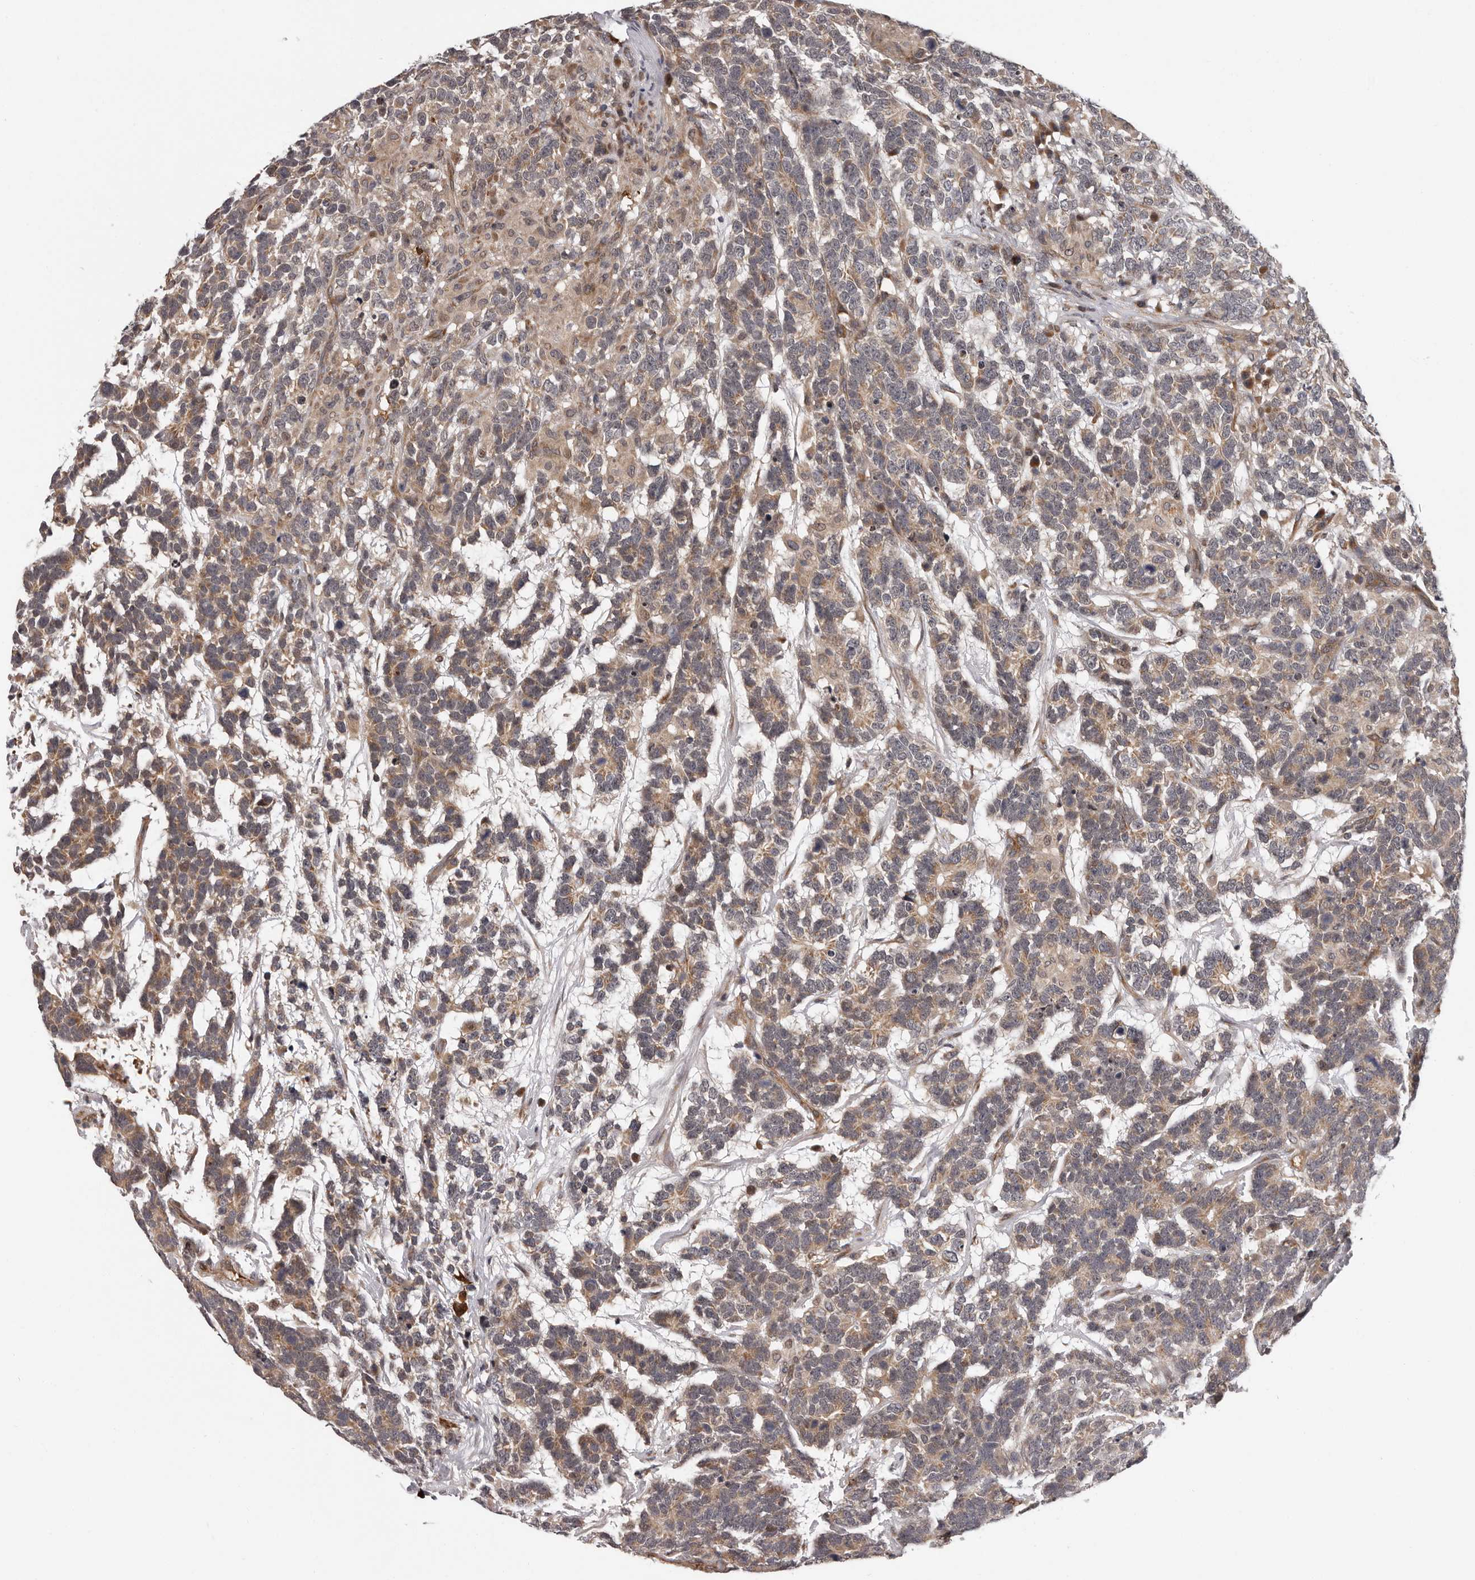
{"staining": {"intensity": "weak", "quantity": ">75%", "location": "cytoplasmic/membranous"}, "tissue": "testis cancer", "cell_type": "Tumor cells", "image_type": "cancer", "snomed": [{"axis": "morphology", "description": "Carcinoma, Embryonal, NOS"}, {"axis": "topography", "description": "Testis"}], "caption": "A high-resolution histopathology image shows immunohistochemistry staining of testis embryonal carcinoma, which shows weak cytoplasmic/membranous positivity in about >75% of tumor cells.", "gene": "MED8", "patient": {"sex": "male", "age": 26}}